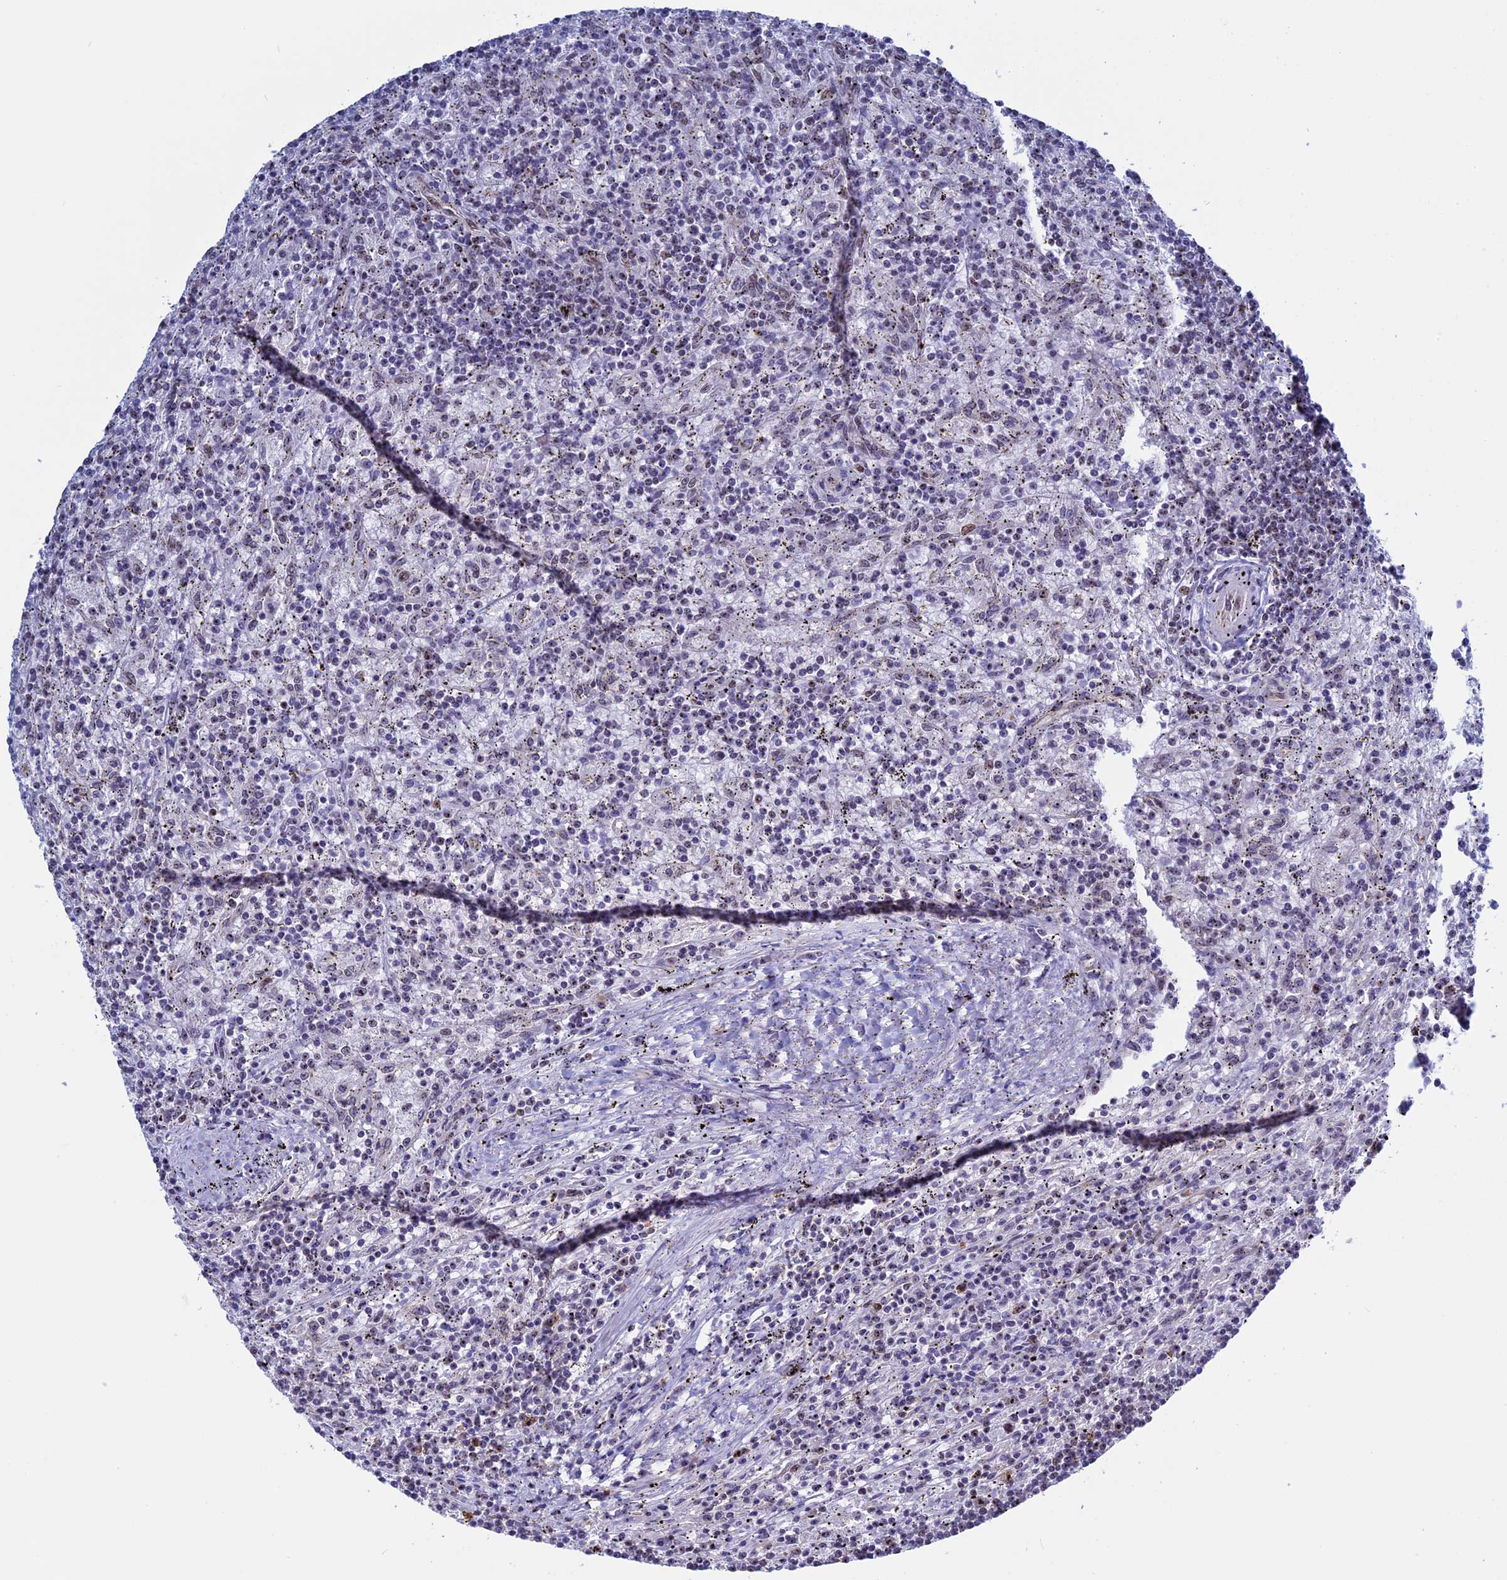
{"staining": {"intensity": "moderate", "quantity": "<25%", "location": "nuclear"}, "tissue": "lymphoma", "cell_type": "Tumor cells", "image_type": "cancer", "snomed": [{"axis": "morphology", "description": "Malignant lymphoma, non-Hodgkin's type, Low grade"}, {"axis": "topography", "description": "Spleen"}], "caption": "A brown stain highlights moderate nuclear staining of a protein in lymphoma tumor cells.", "gene": "CCDC86", "patient": {"sex": "male", "age": 76}}